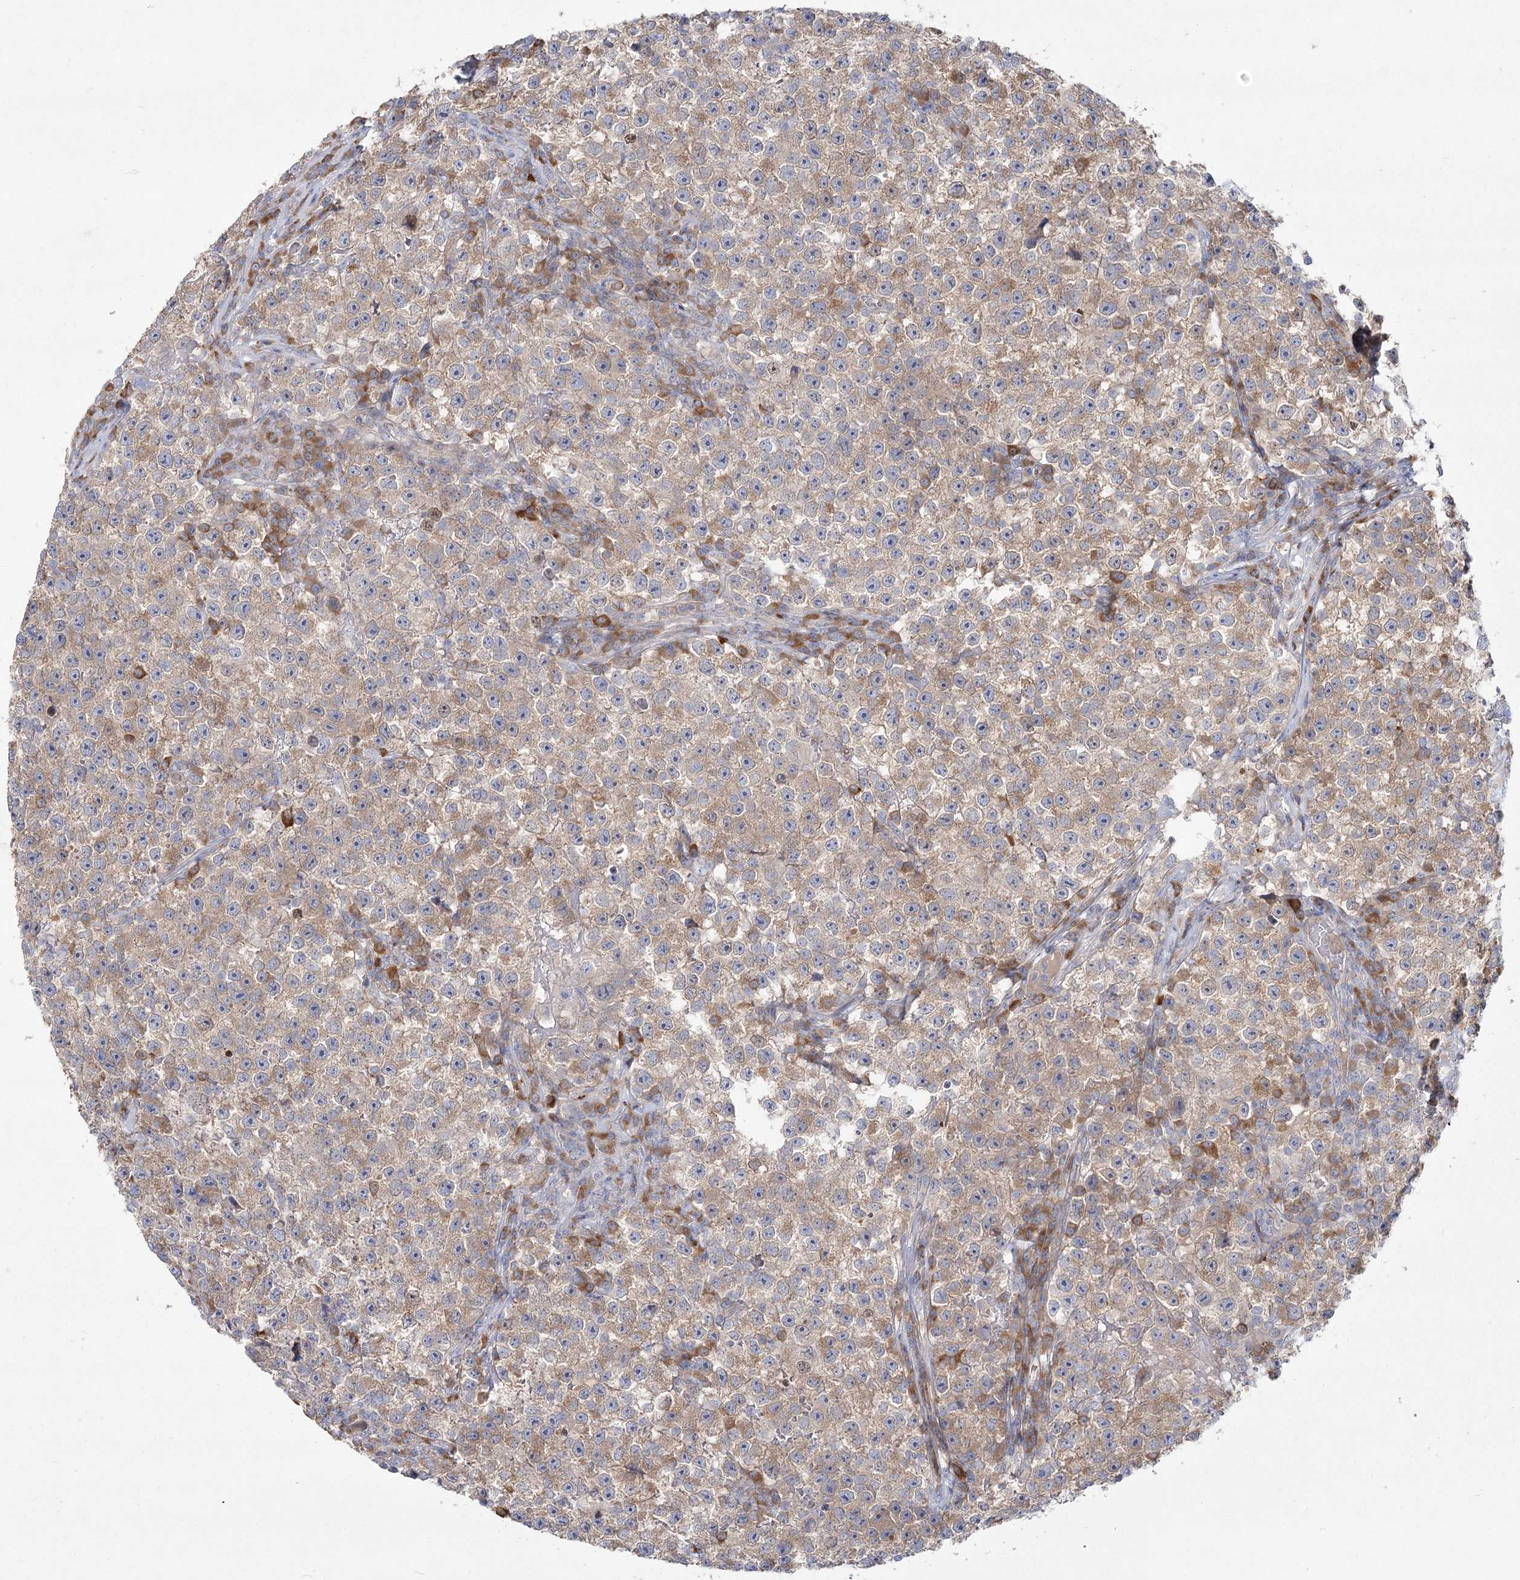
{"staining": {"intensity": "moderate", "quantity": ">75%", "location": "cytoplasmic/membranous"}, "tissue": "testis cancer", "cell_type": "Tumor cells", "image_type": "cancer", "snomed": [{"axis": "morphology", "description": "Seminoma, NOS"}, {"axis": "topography", "description": "Testis"}], "caption": "High-power microscopy captured an IHC image of seminoma (testis), revealing moderate cytoplasmic/membranous positivity in about >75% of tumor cells. Nuclei are stained in blue.", "gene": "CAMTA1", "patient": {"sex": "male", "age": 22}}